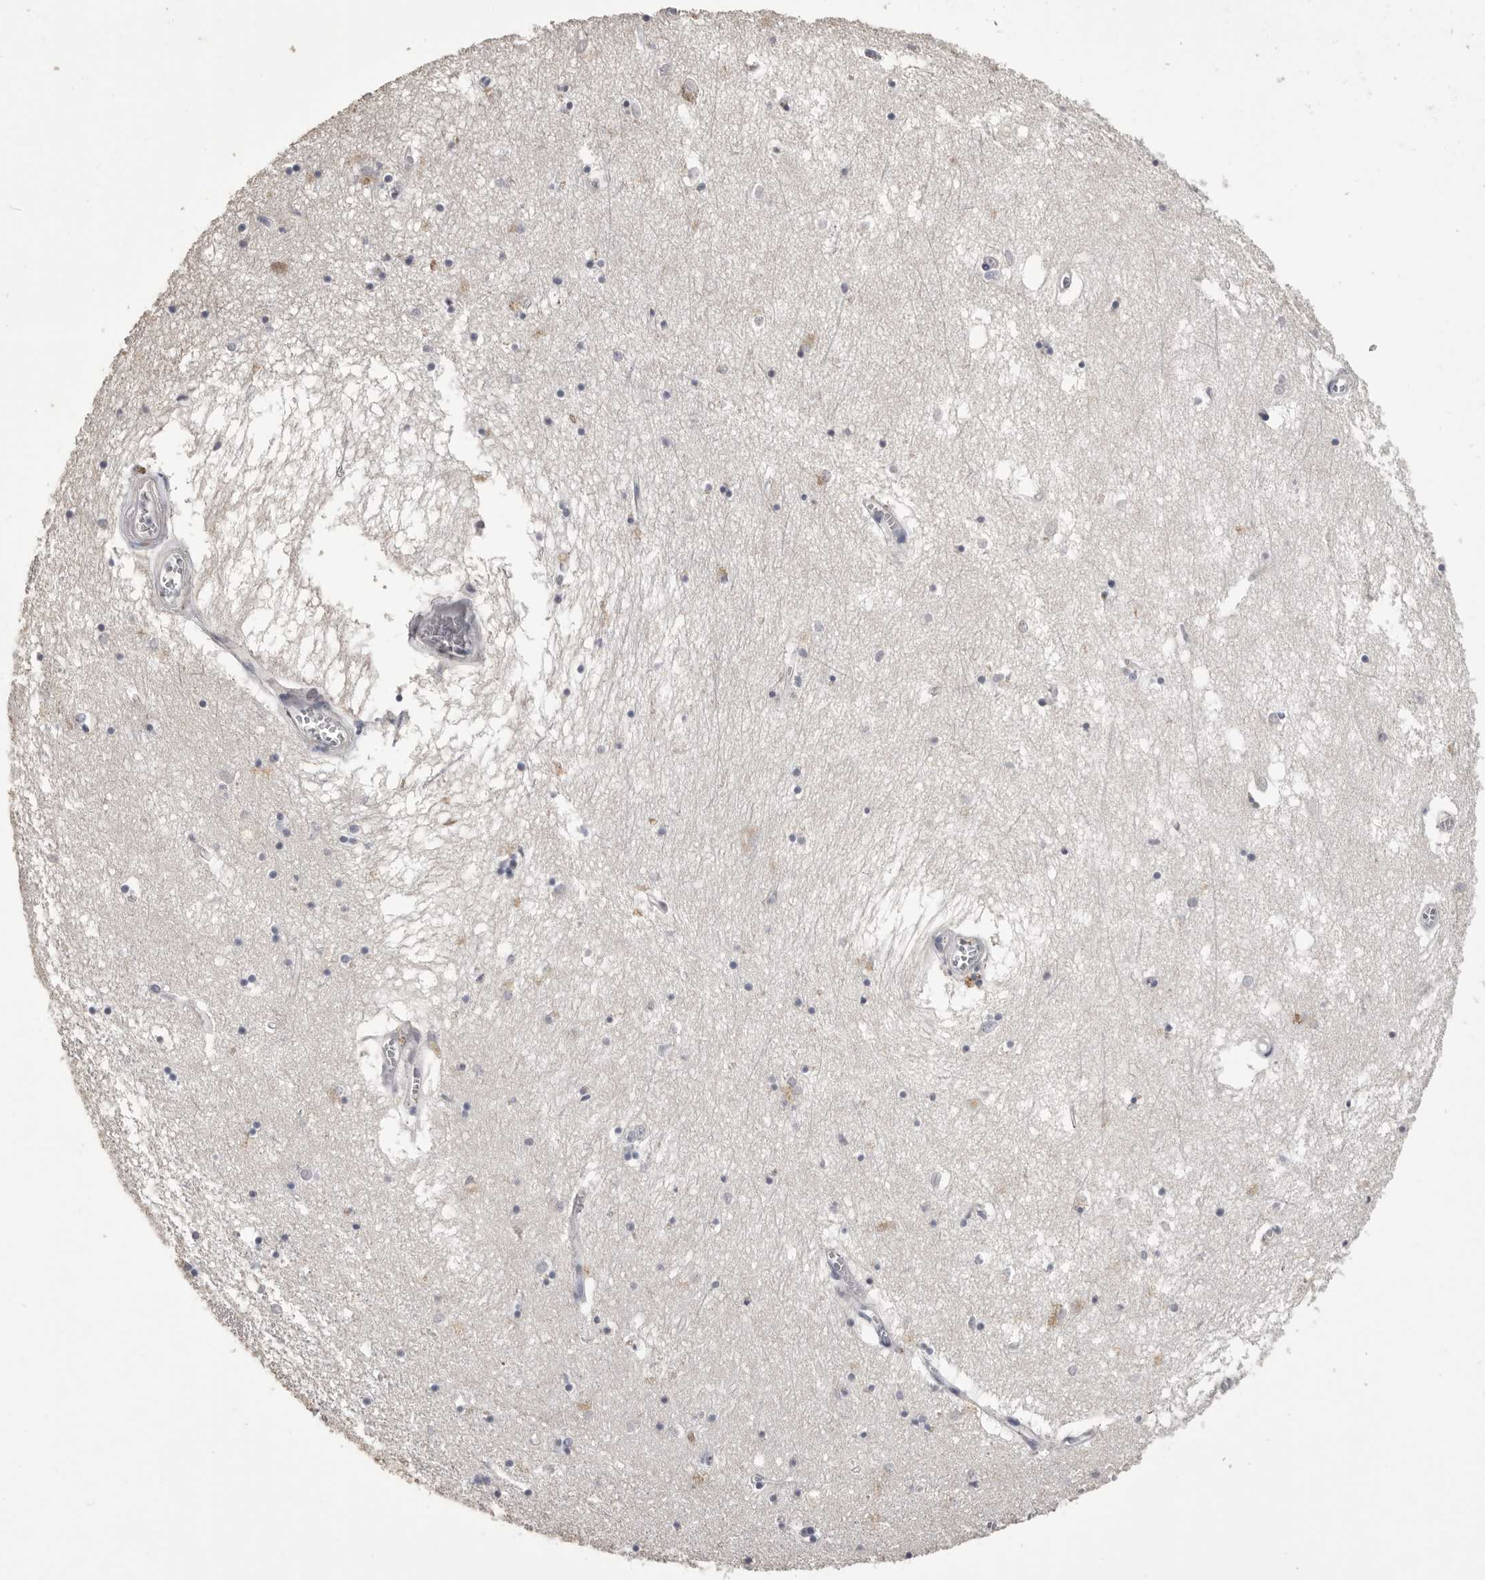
{"staining": {"intensity": "negative", "quantity": "none", "location": "none"}, "tissue": "hippocampus", "cell_type": "Glial cells", "image_type": "normal", "snomed": [{"axis": "morphology", "description": "Normal tissue, NOS"}, {"axis": "topography", "description": "Hippocampus"}], "caption": "Glial cells show no significant expression in benign hippocampus.", "gene": "MMP7", "patient": {"sex": "male", "age": 70}}